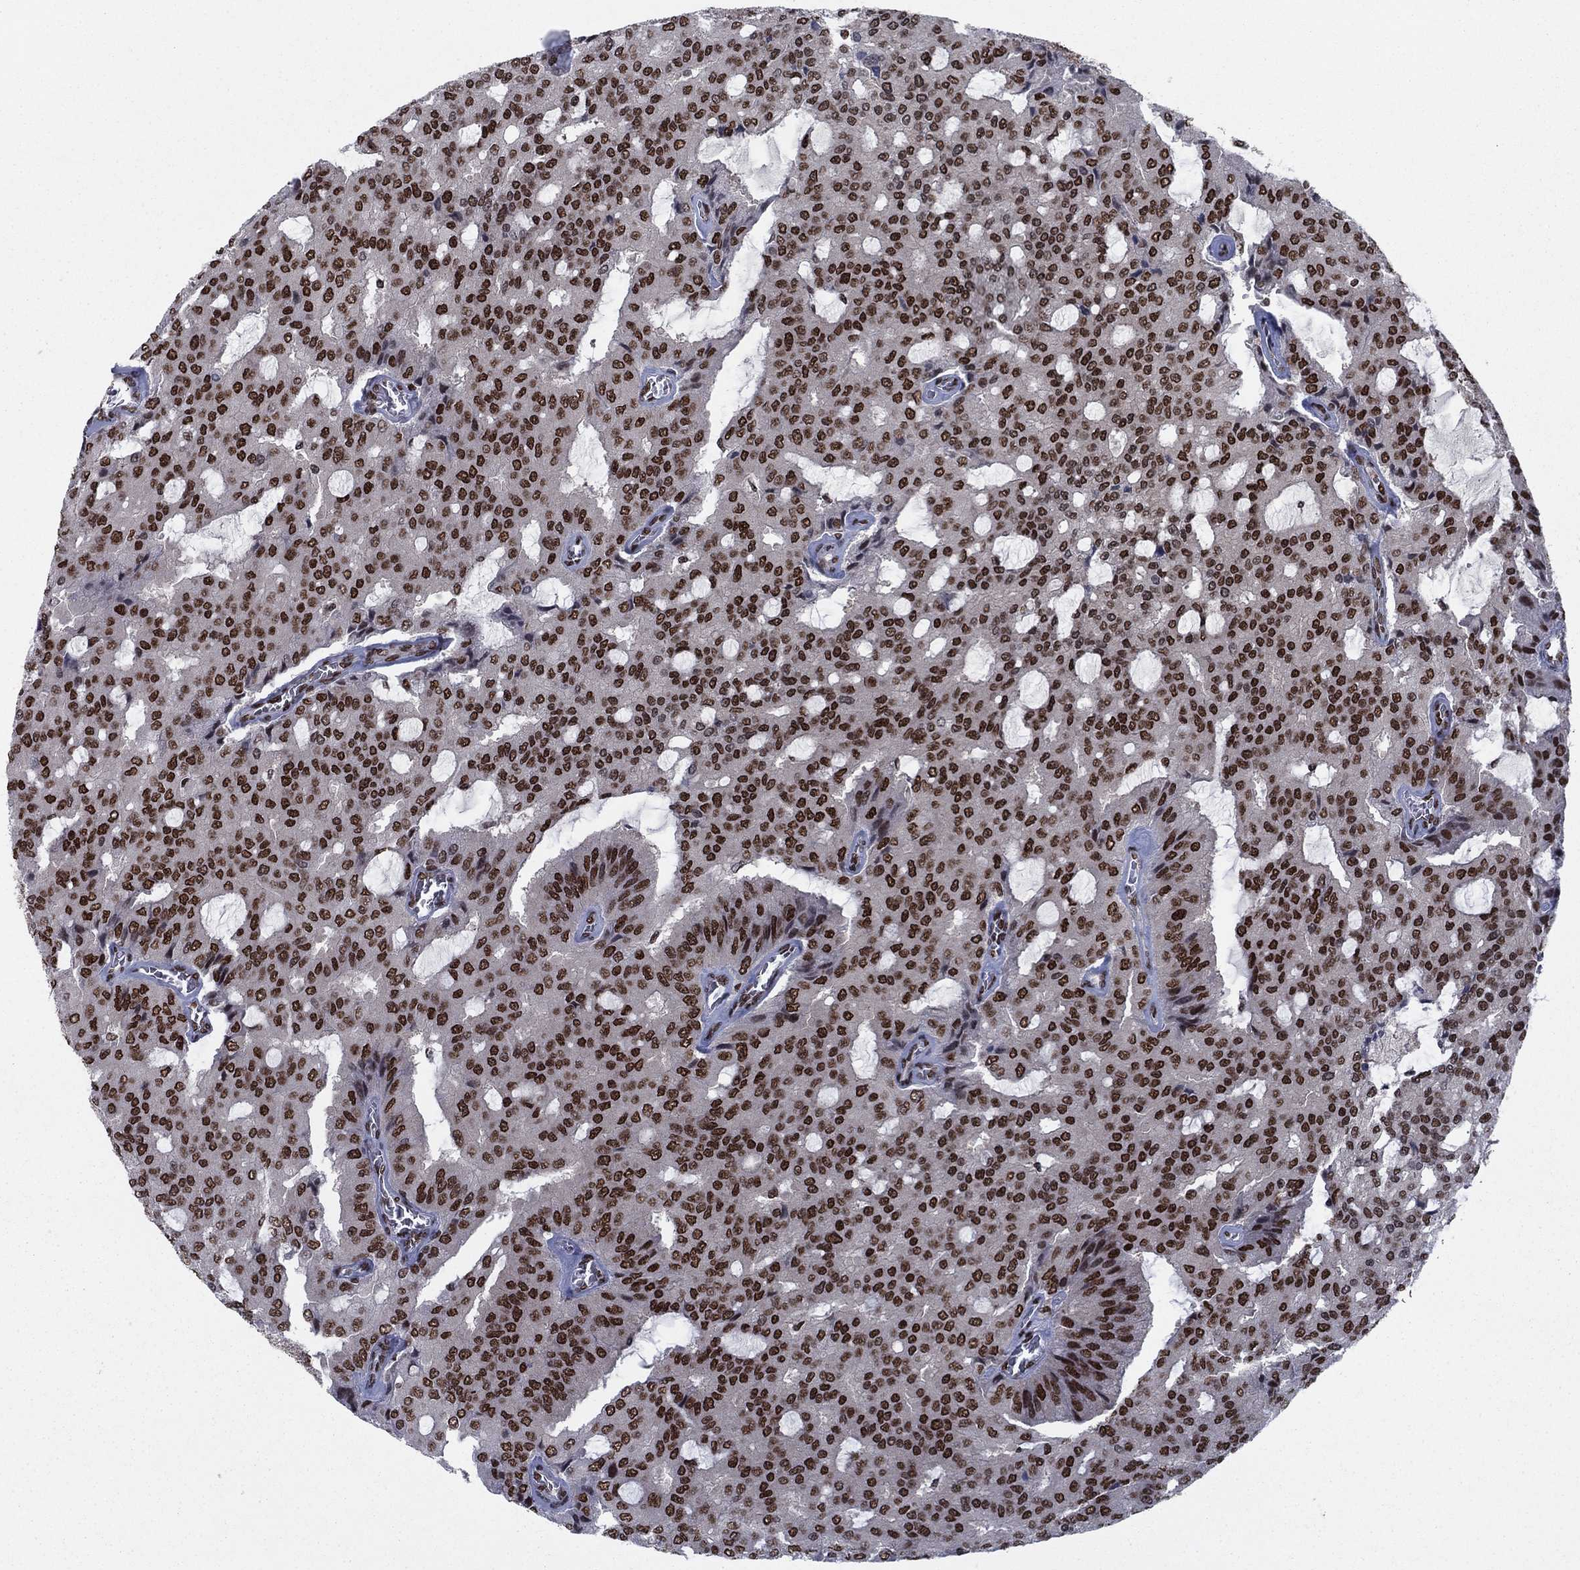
{"staining": {"intensity": "strong", "quantity": ">75%", "location": "nuclear"}, "tissue": "prostate cancer", "cell_type": "Tumor cells", "image_type": "cancer", "snomed": [{"axis": "morphology", "description": "Adenocarcinoma, NOS"}, {"axis": "topography", "description": "Prostate and seminal vesicle, NOS"}, {"axis": "topography", "description": "Prostate"}], "caption": "Prostate cancer (adenocarcinoma) stained with immunohistochemistry shows strong nuclear staining in approximately >75% of tumor cells.", "gene": "USP54", "patient": {"sex": "male", "age": 67}}